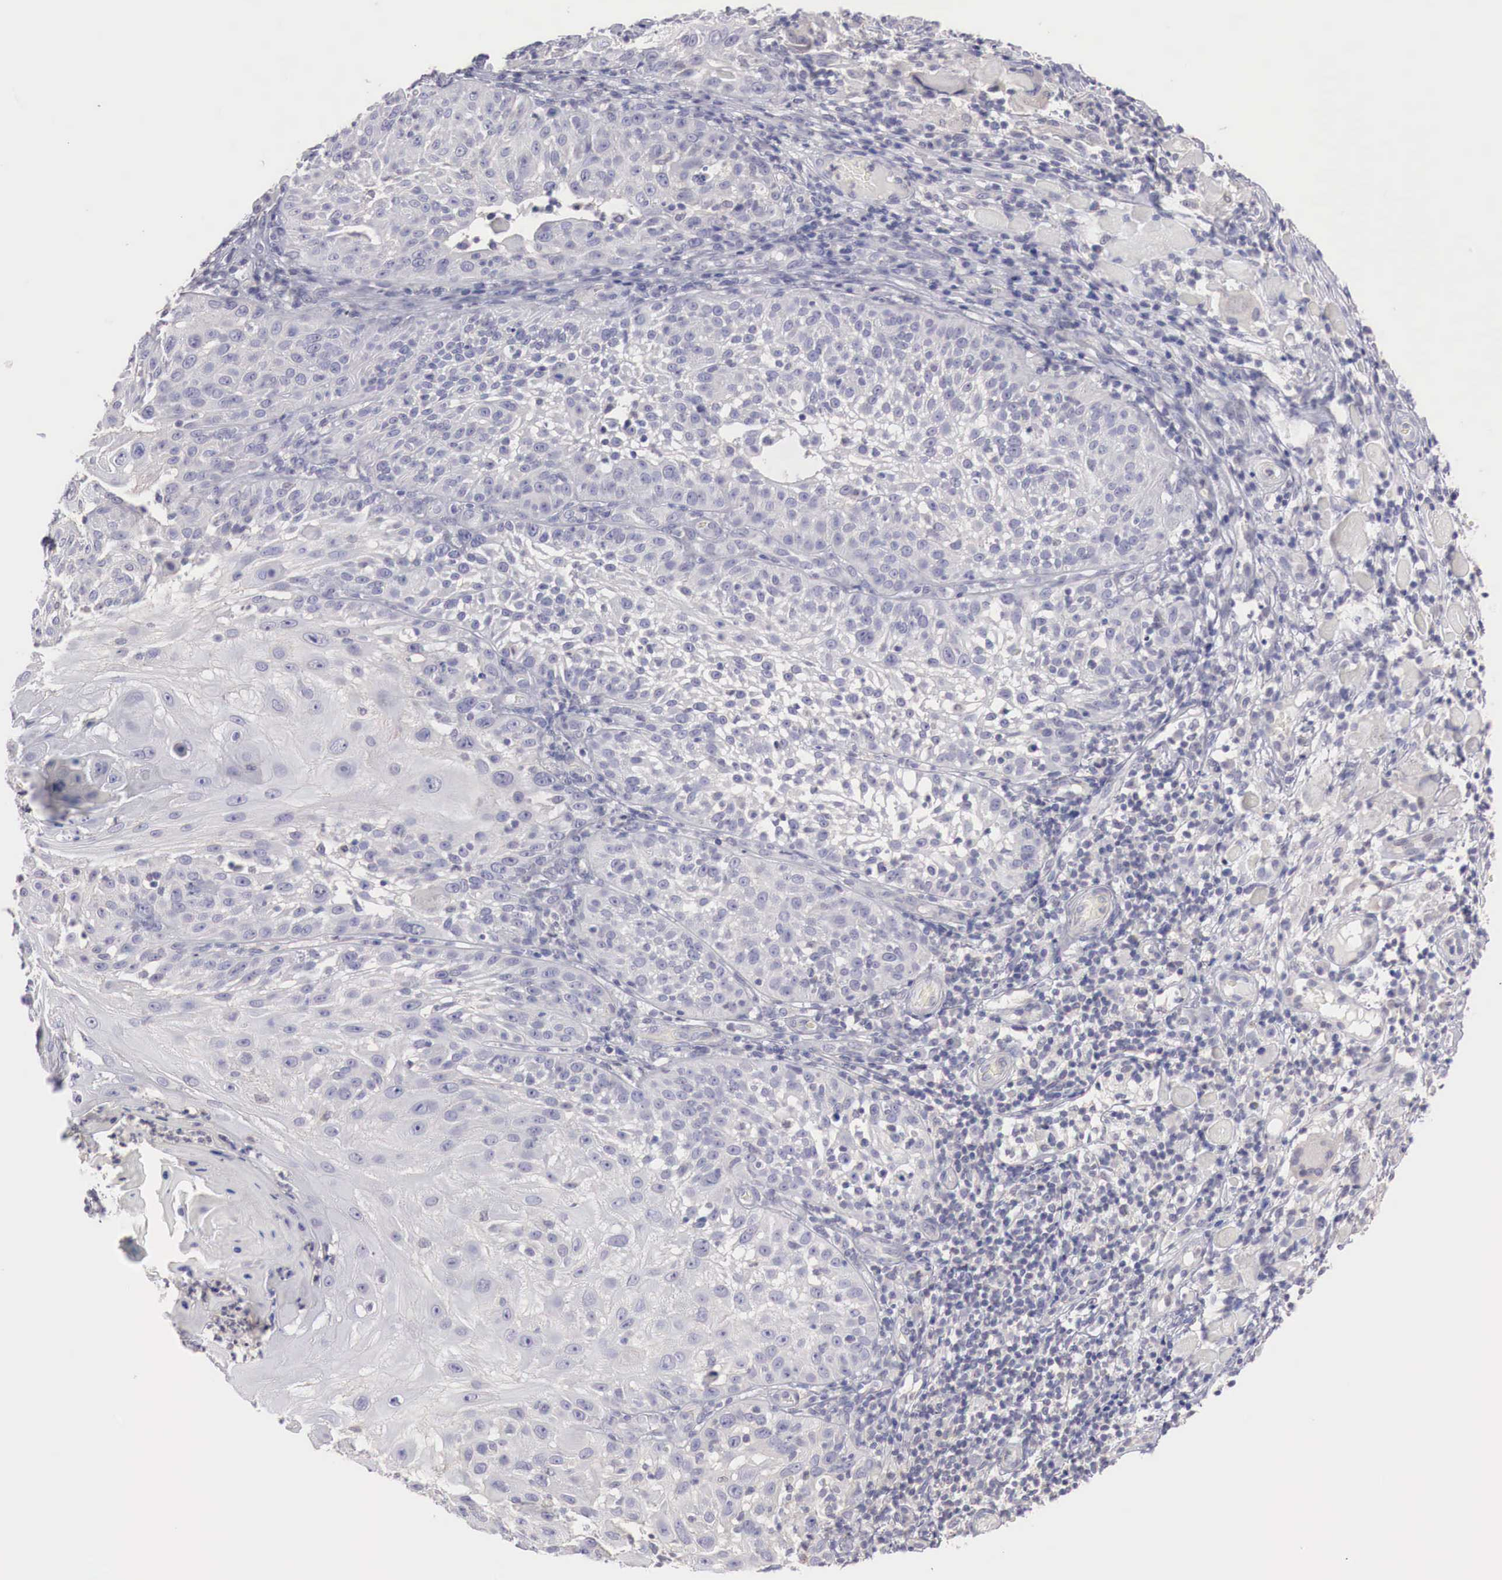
{"staining": {"intensity": "negative", "quantity": "none", "location": "none"}, "tissue": "skin cancer", "cell_type": "Tumor cells", "image_type": "cancer", "snomed": [{"axis": "morphology", "description": "Squamous cell carcinoma, NOS"}, {"axis": "topography", "description": "Skin"}], "caption": "This is an immunohistochemistry micrograph of human squamous cell carcinoma (skin). There is no expression in tumor cells.", "gene": "TRIM13", "patient": {"sex": "female", "age": 89}}